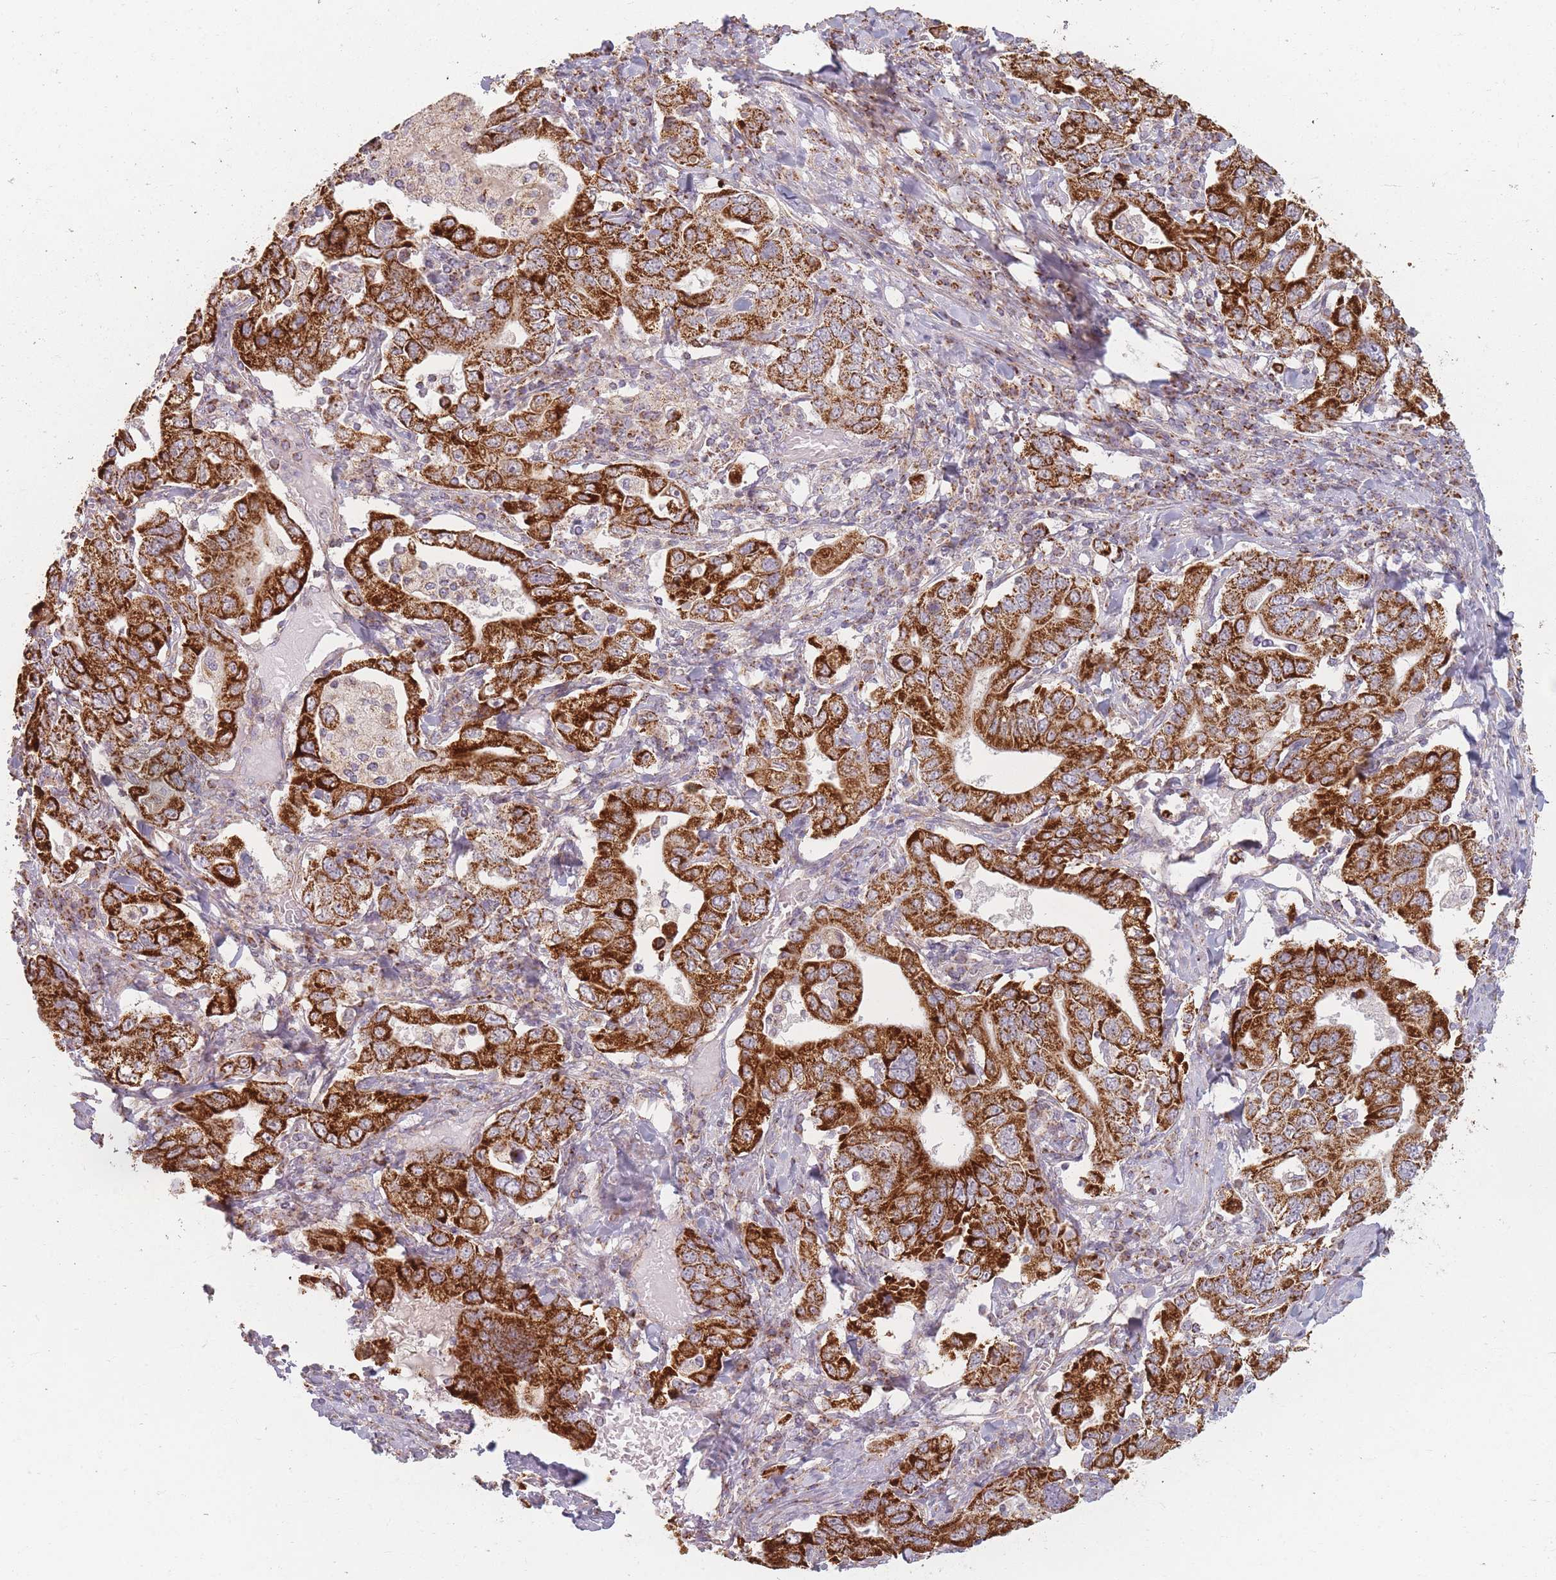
{"staining": {"intensity": "strong", "quantity": ">75%", "location": "cytoplasmic/membranous"}, "tissue": "stomach cancer", "cell_type": "Tumor cells", "image_type": "cancer", "snomed": [{"axis": "morphology", "description": "Adenocarcinoma, NOS"}, {"axis": "topography", "description": "Stomach, upper"}, {"axis": "topography", "description": "Stomach"}], "caption": "Immunohistochemical staining of stomach cancer exhibits strong cytoplasmic/membranous protein positivity in about >75% of tumor cells.", "gene": "ESRP2", "patient": {"sex": "male", "age": 62}}